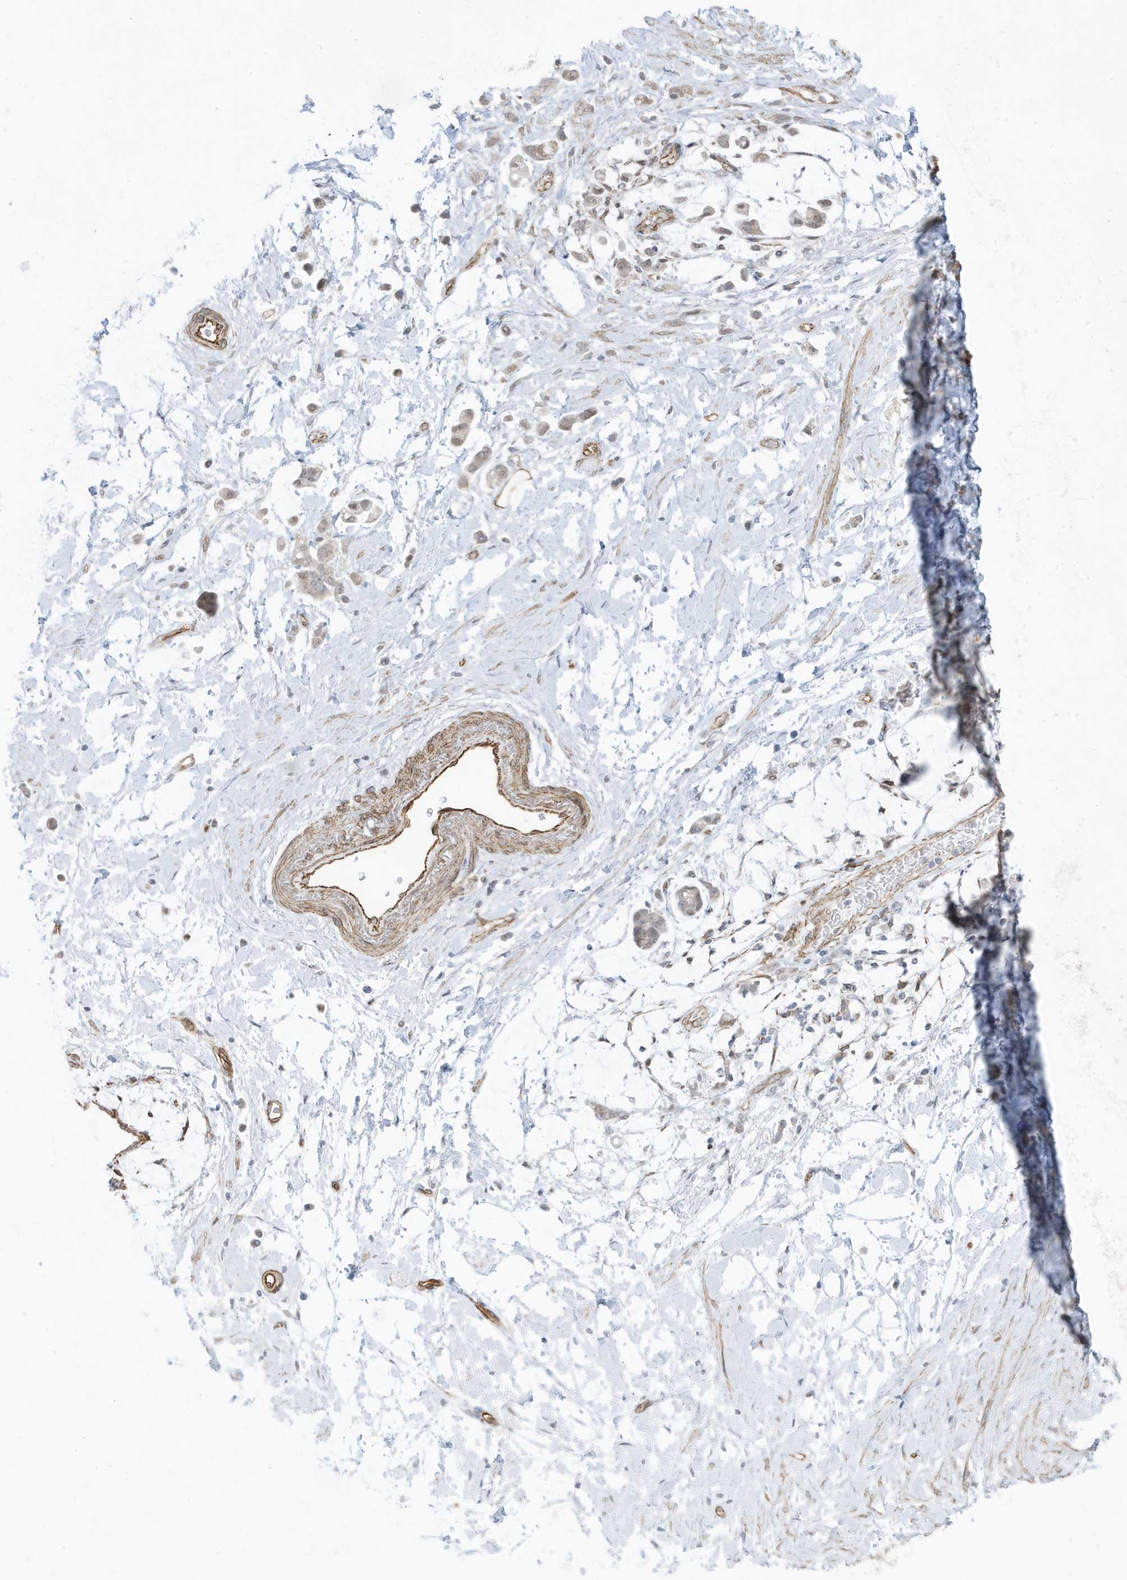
{"staining": {"intensity": "negative", "quantity": "none", "location": "none"}, "tissue": "stomach cancer", "cell_type": "Tumor cells", "image_type": "cancer", "snomed": [{"axis": "morphology", "description": "Adenocarcinoma, NOS"}, {"axis": "topography", "description": "Stomach"}], "caption": "The histopathology image reveals no significant positivity in tumor cells of stomach cancer (adenocarcinoma).", "gene": "CHCHD4", "patient": {"sex": "female", "age": 60}}